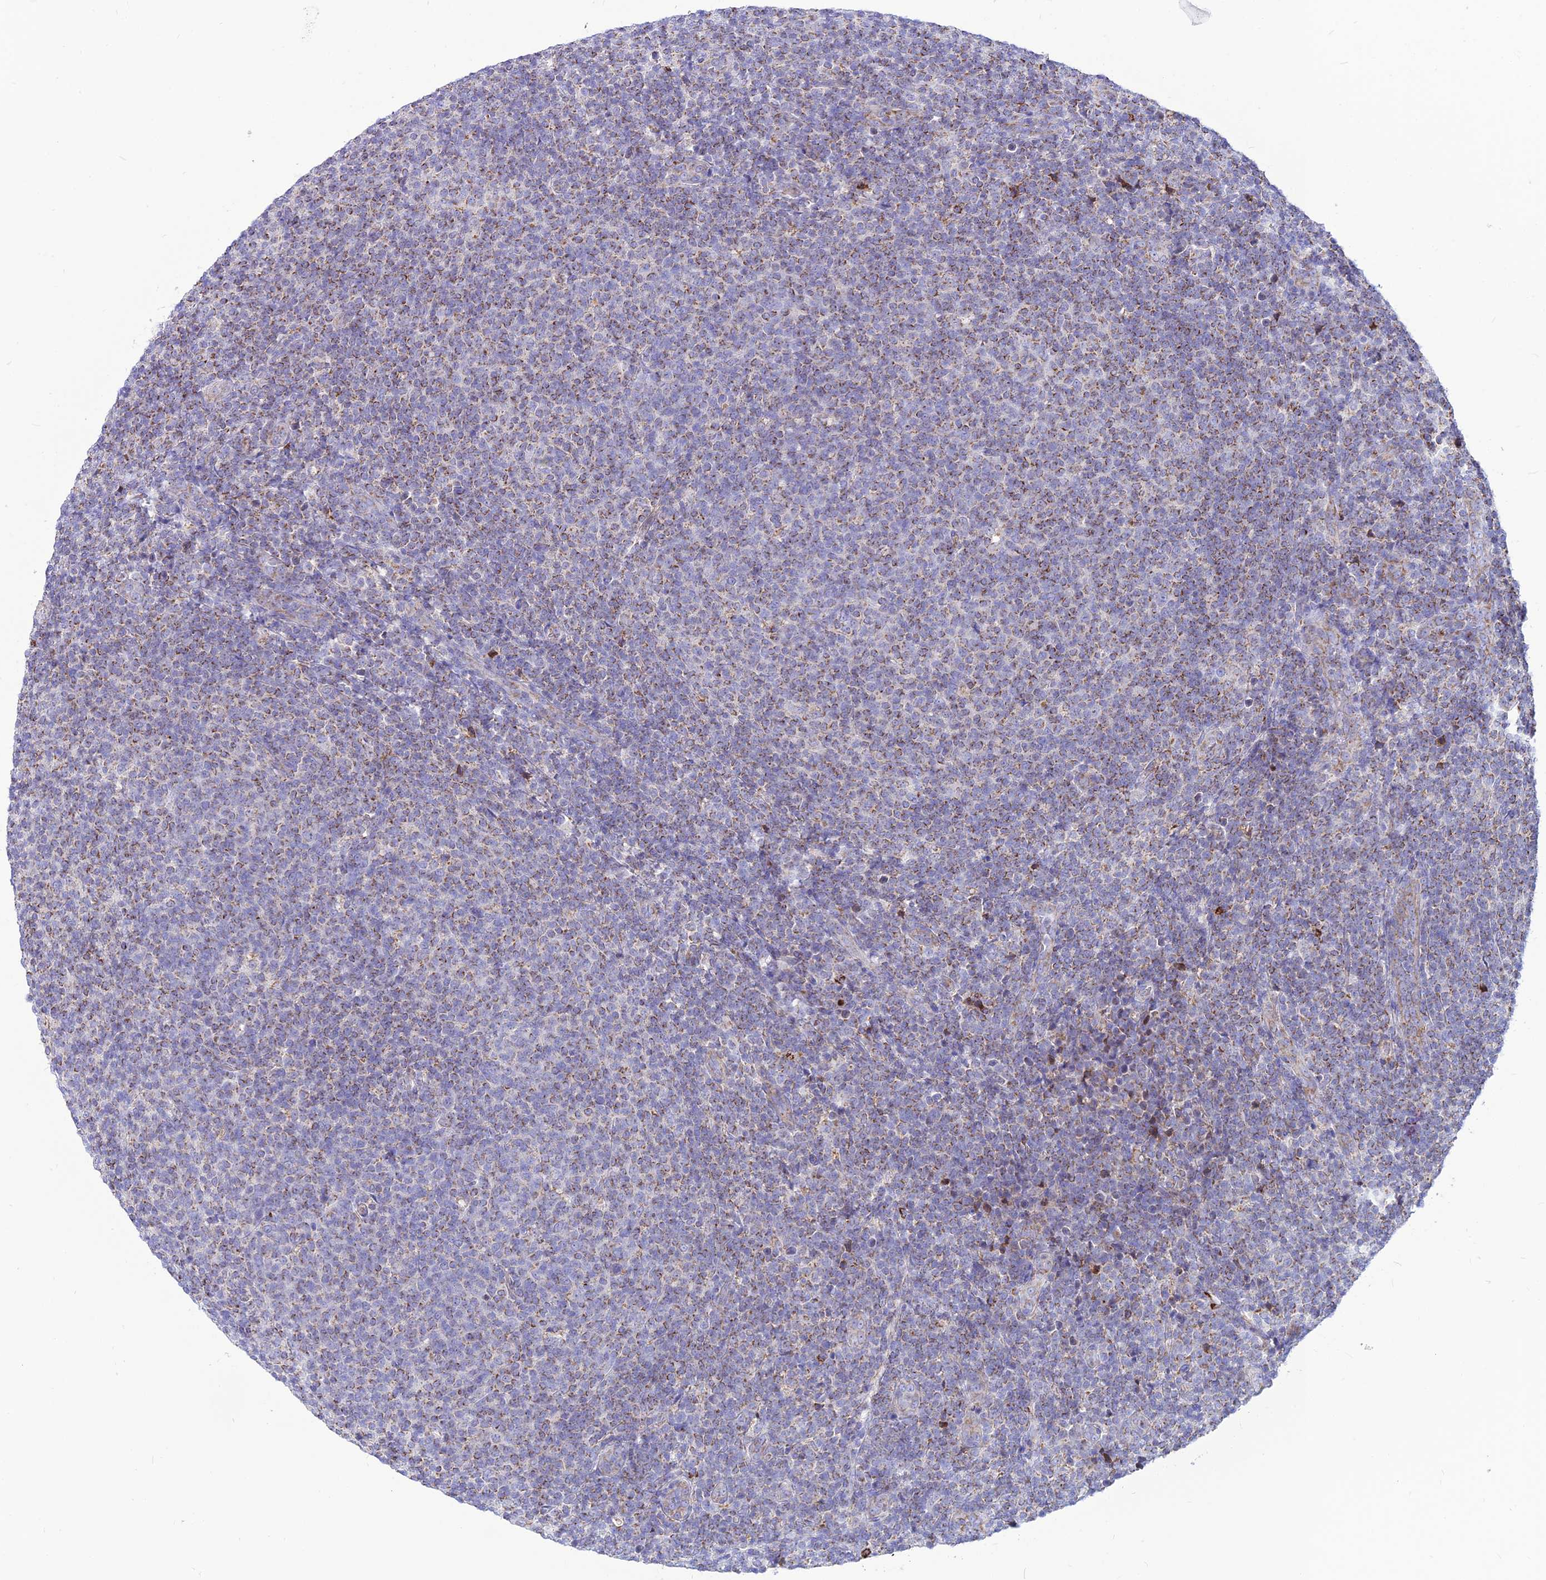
{"staining": {"intensity": "weak", "quantity": "25%-75%", "location": "cytoplasmic/membranous"}, "tissue": "lymphoma", "cell_type": "Tumor cells", "image_type": "cancer", "snomed": [{"axis": "morphology", "description": "Malignant lymphoma, non-Hodgkin's type, Low grade"}, {"axis": "topography", "description": "Lymph node"}], "caption": "Tumor cells display low levels of weak cytoplasmic/membranous expression in approximately 25%-75% of cells in malignant lymphoma, non-Hodgkin's type (low-grade).", "gene": "ECI1", "patient": {"sex": "male", "age": 66}}